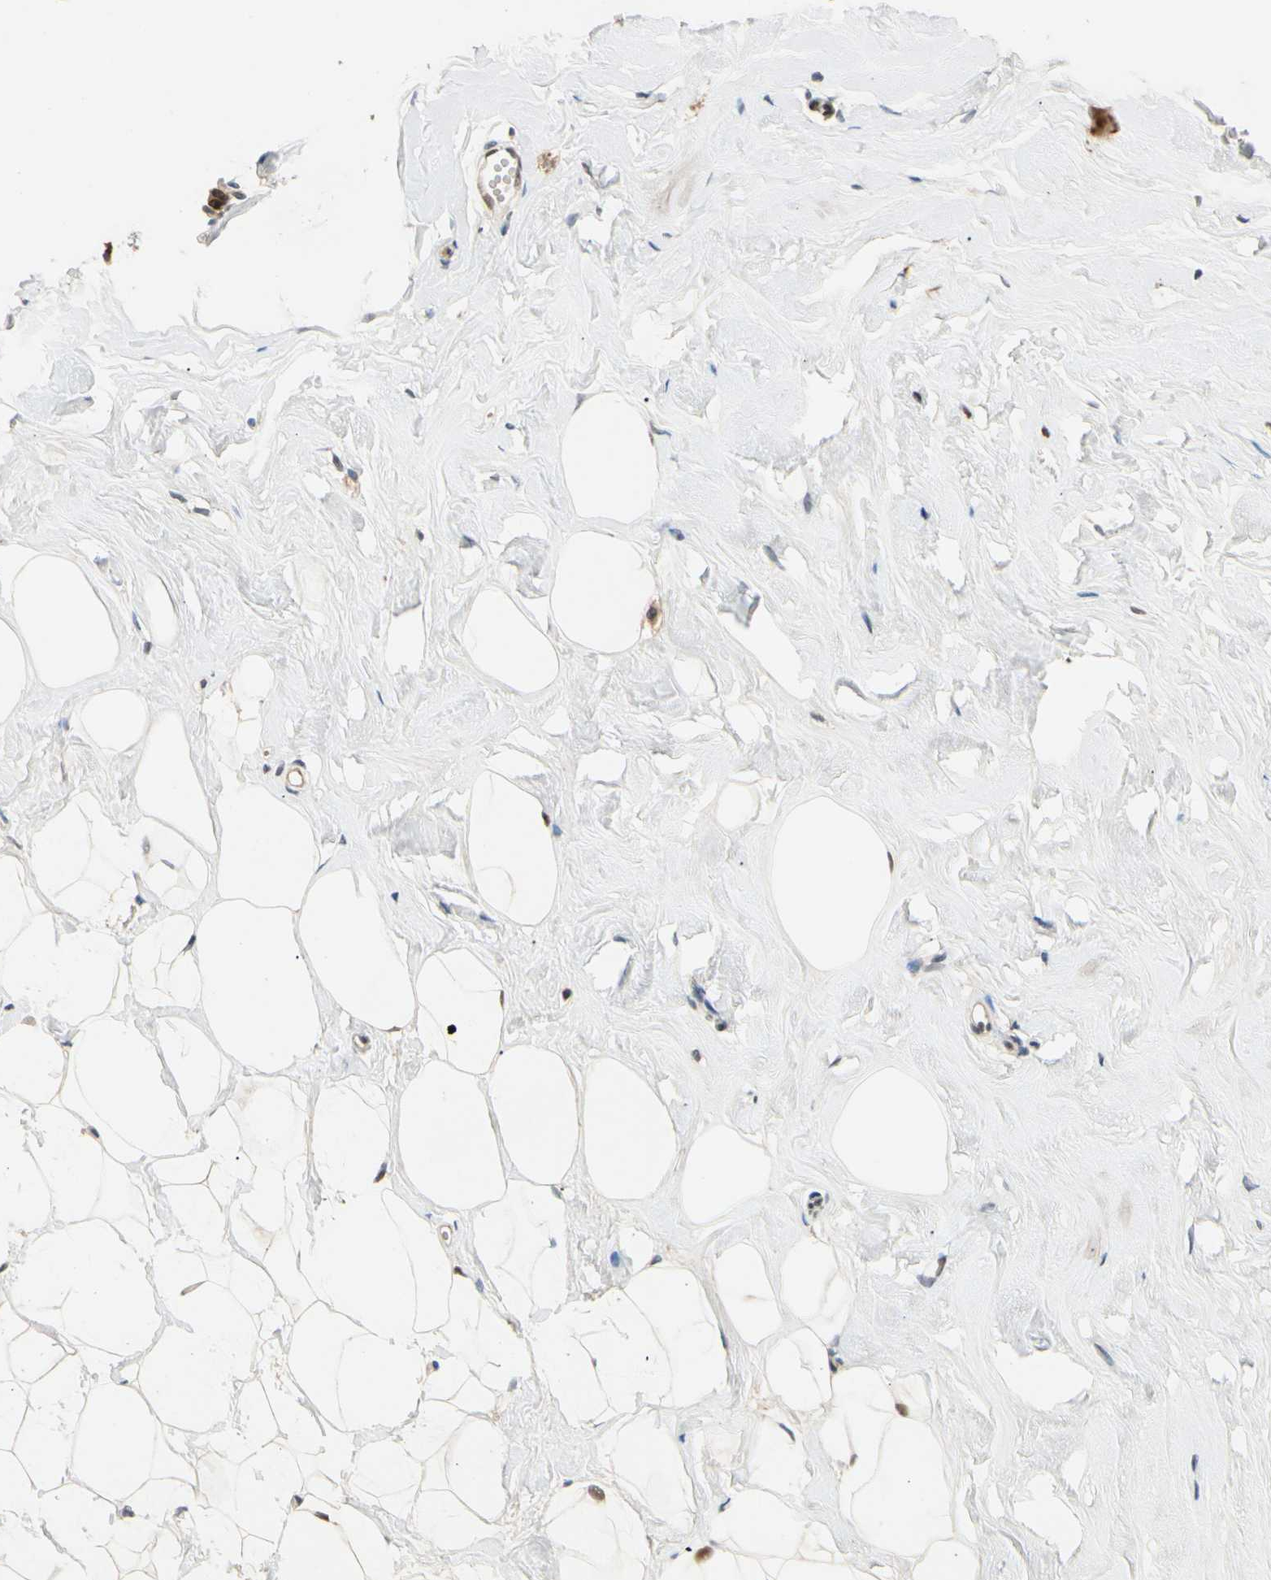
{"staining": {"intensity": "negative", "quantity": "none", "location": "none"}, "tissue": "breast", "cell_type": "Adipocytes", "image_type": "normal", "snomed": [{"axis": "morphology", "description": "Normal tissue, NOS"}, {"axis": "topography", "description": "Breast"}], "caption": "Breast was stained to show a protein in brown. There is no significant positivity in adipocytes. (Stains: DAB (3,3'-diaminobenzidine) immunohistochemistry (IHC) with hematoxylin counter stain, Microscopy: brightfield microscopy at high magnification).", "gene": "RIOX2", "patient": {"sex": "female", "age": 23}}